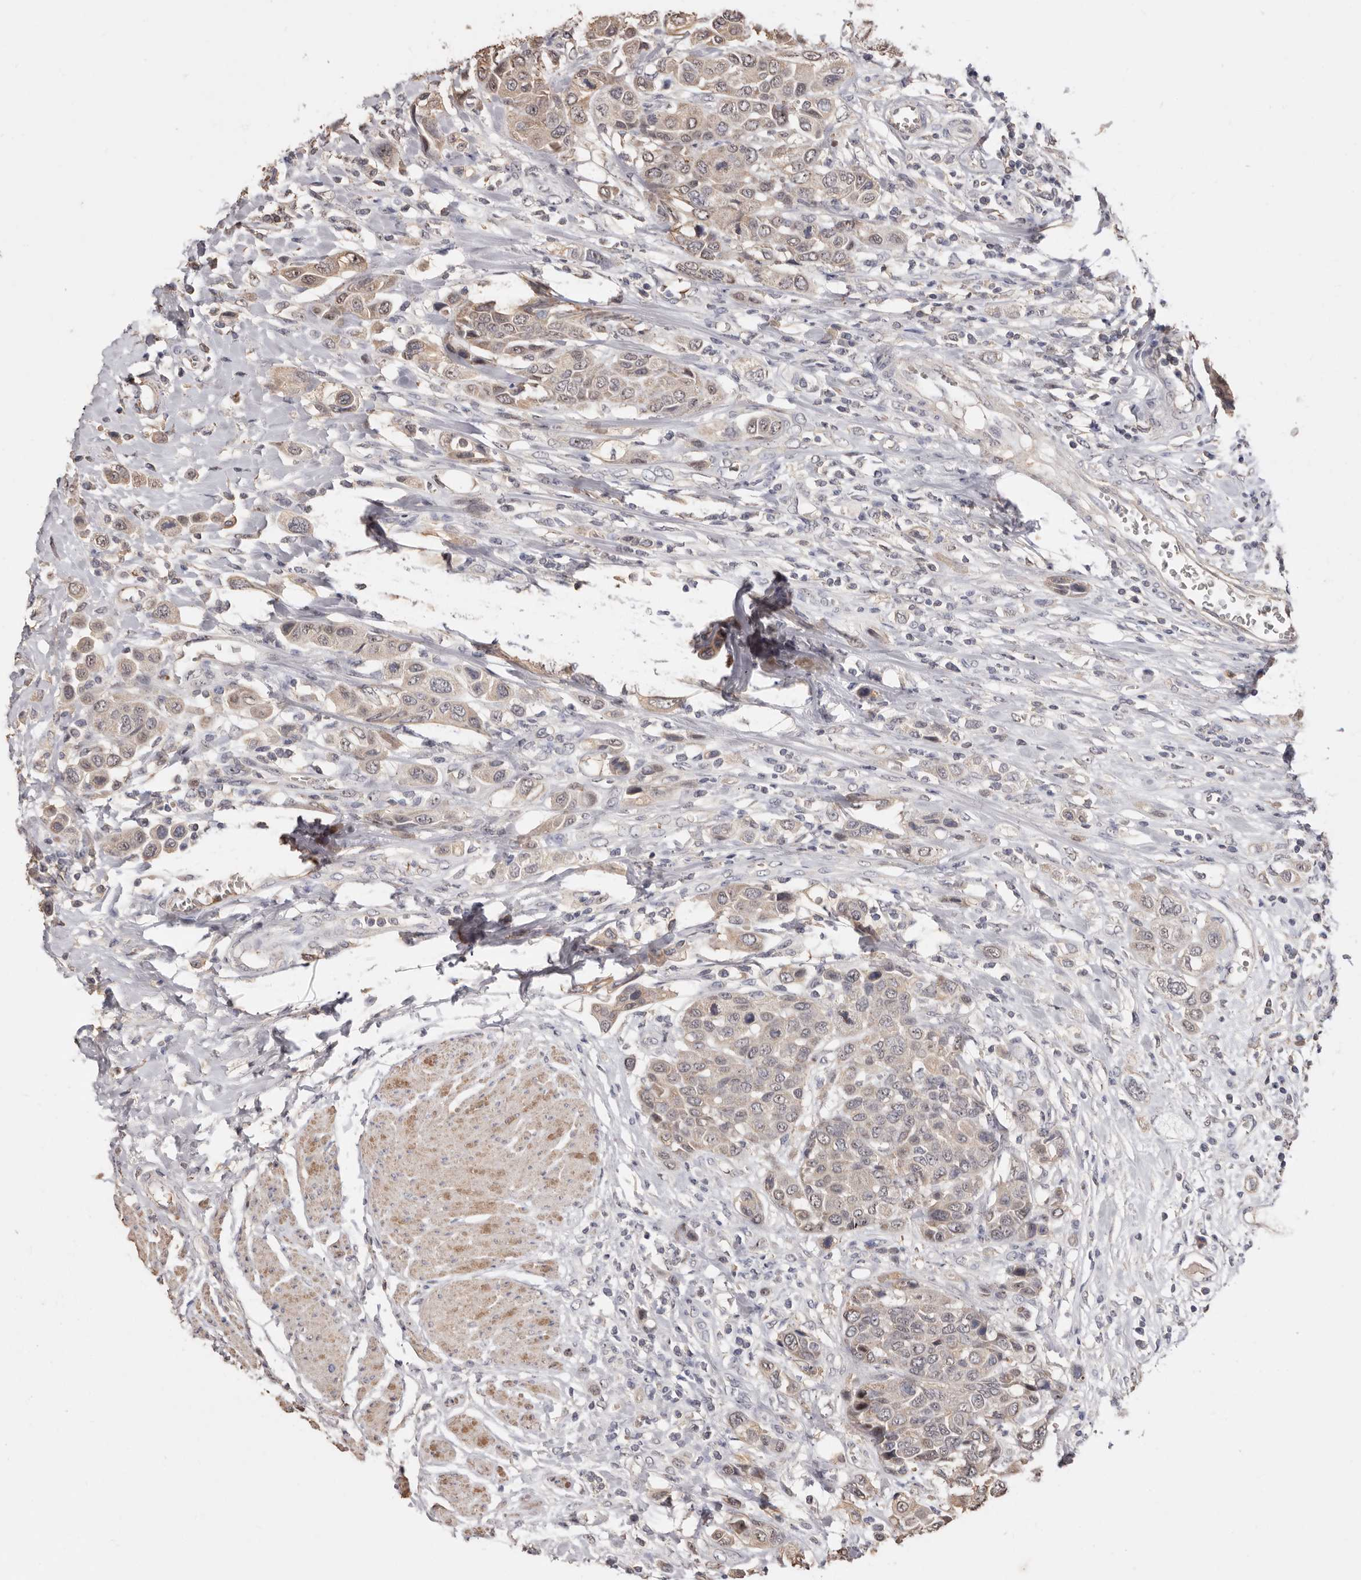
{"staining": {"intensity": "weak", "quantity": "<25%", "location": "cytoplasmic/membranous"}, "tissue": "urothelial cancer", "cell_type": "Tumor cells", "image_type": "cancer", "snomed": [{"axis": "morphology", "description": "Urothelial carcinoma, High grade"}, {"axis": "topography", "description": "Urinary bladder"}], "caption": "The photomicrograph shows no staining of tumor cells in urothelial carcinoma (high-grade).", "gene": "GRAMD2A", "patient": {"sex": "male", "age": 50}}